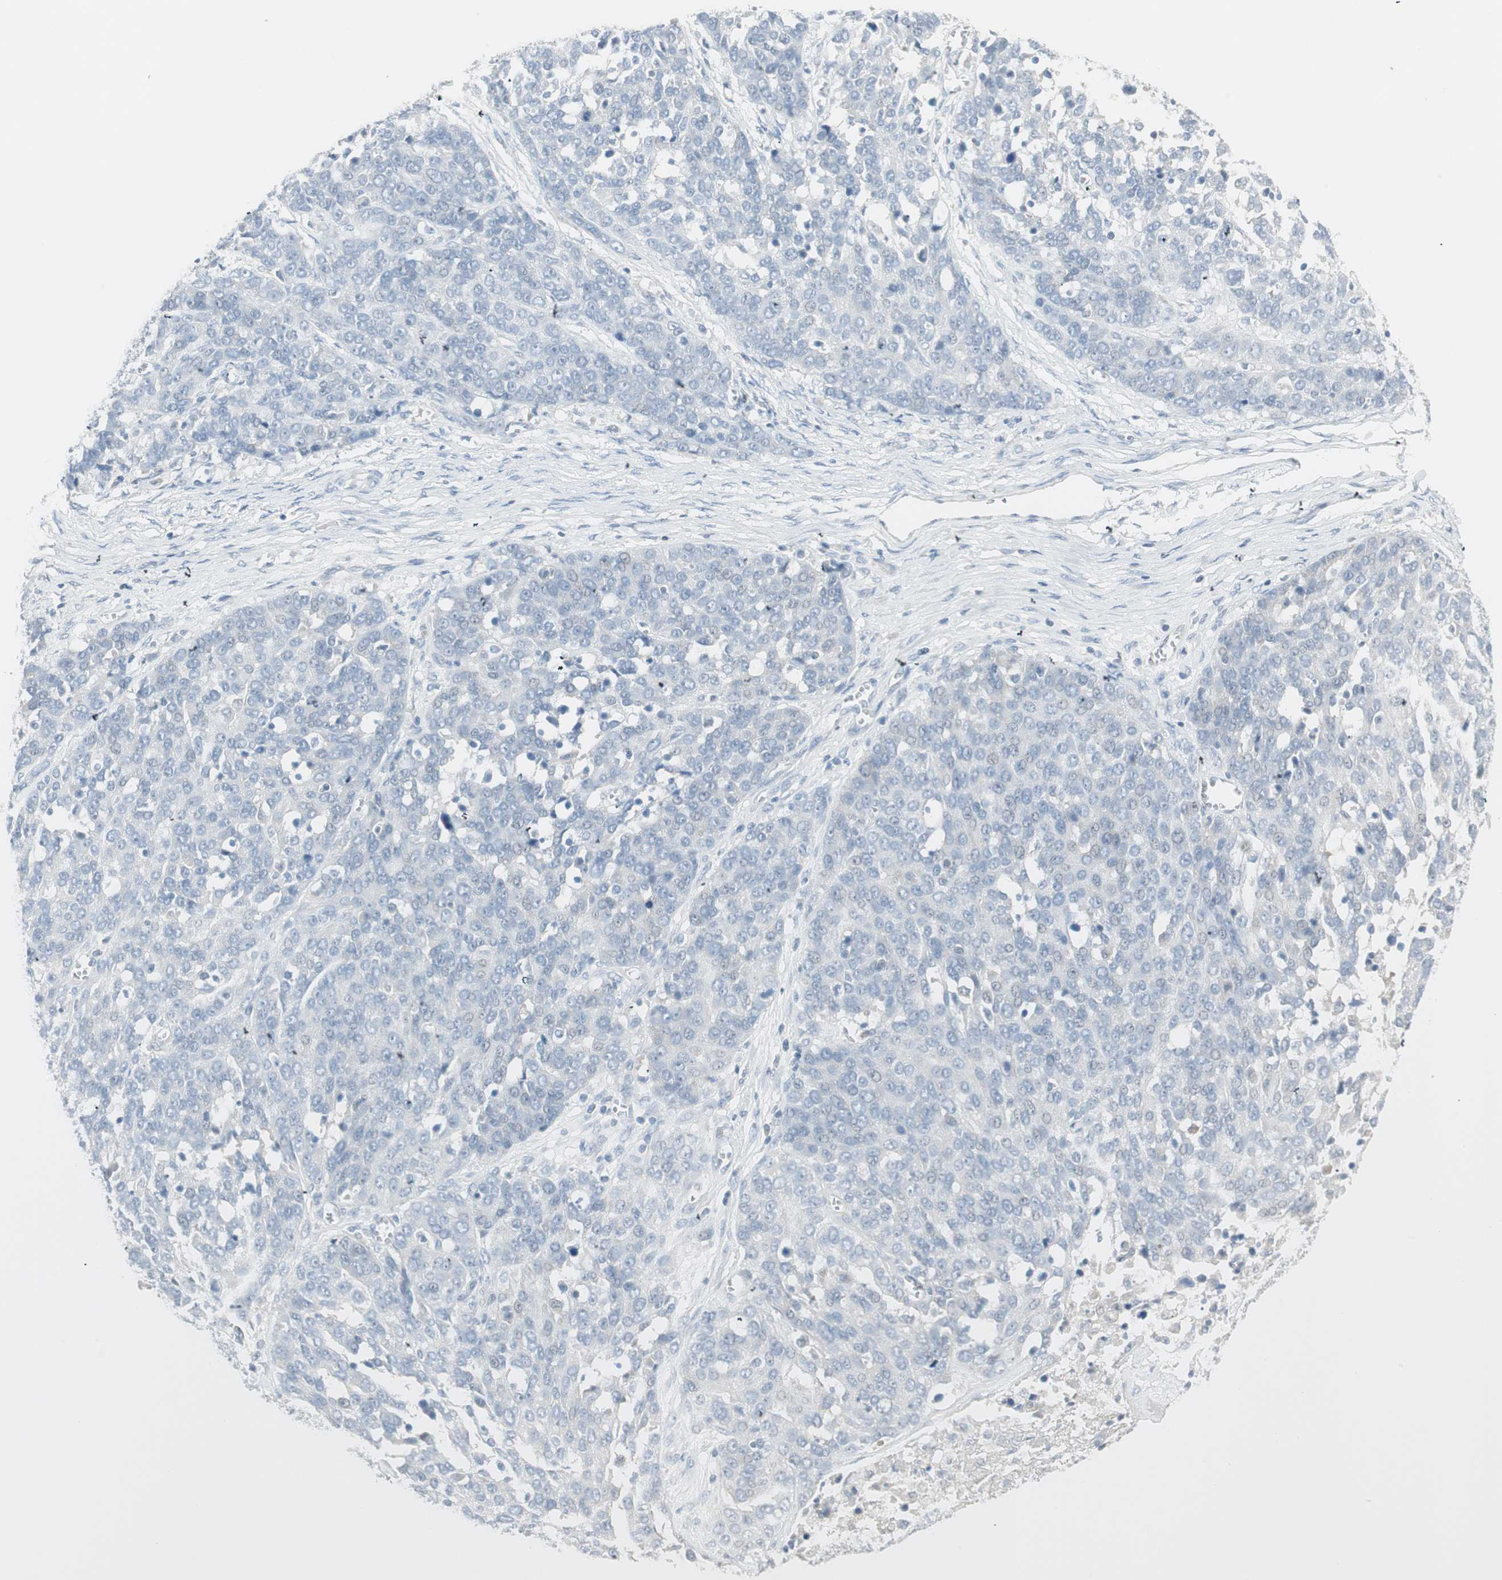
{"staining": {"intensity": "negative", "quantity": "none", "location": "none"}, "tissue": "ovarian cancer", "cell_type": "Tumor cells", "image_type": "cancer", "snomed": [{"axis": "morphology", "description": "Cystadenocarcinoma, serous, NOS"}, {"axis": "topography", "description": "Ovary"}], "caption": "The photomicrograph displays no staining of tumor cells in ovarian cancer (serous cystadenocarcinoma).", "gene": "ITLN2", "patient": {"sex": "female", "age": 44}}